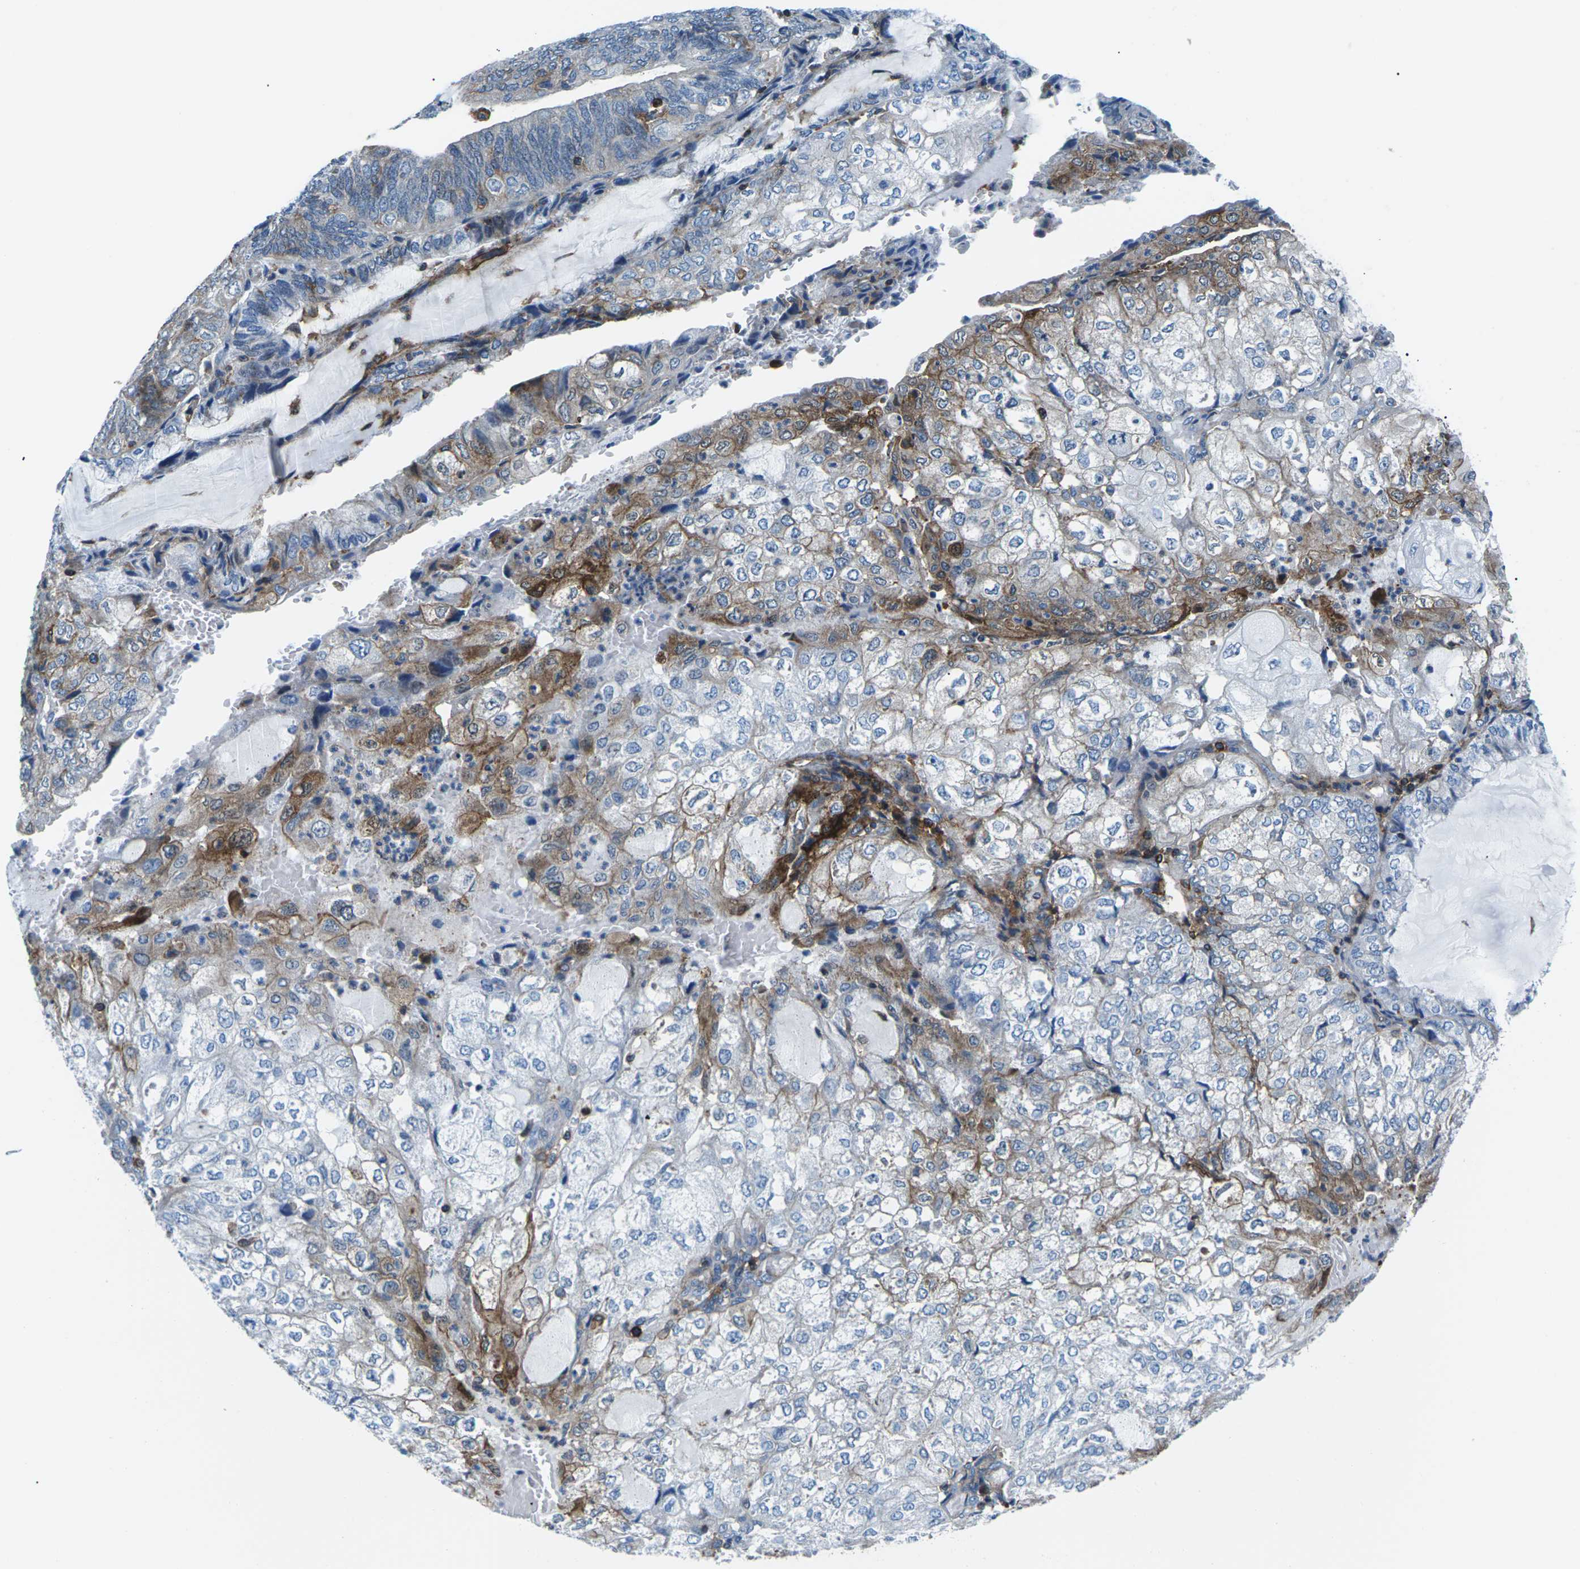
{"staining": {"intensity": "moderate", "quantity": "<25%", "location": "cytoplasmic/membranous"}, "tissue": "endometrial cancer", "cell_type": "Tumor cells", "image_type": "cancer", "snomed": [{"axis": "morphology", "description": "Adenocarcinoma, NOS"}, {"axis": "topography", "description": "Endometrium"}], "caption": "This is a histology image of immunohistochemistry (IHC) staining of endometrial cancer (adenocarcinoma), which shows moderate expression in the cytoplasmic/membranous of tumor cells.", "gene": "SOCS4", "patient": {"sex": "female", "age": 81}}